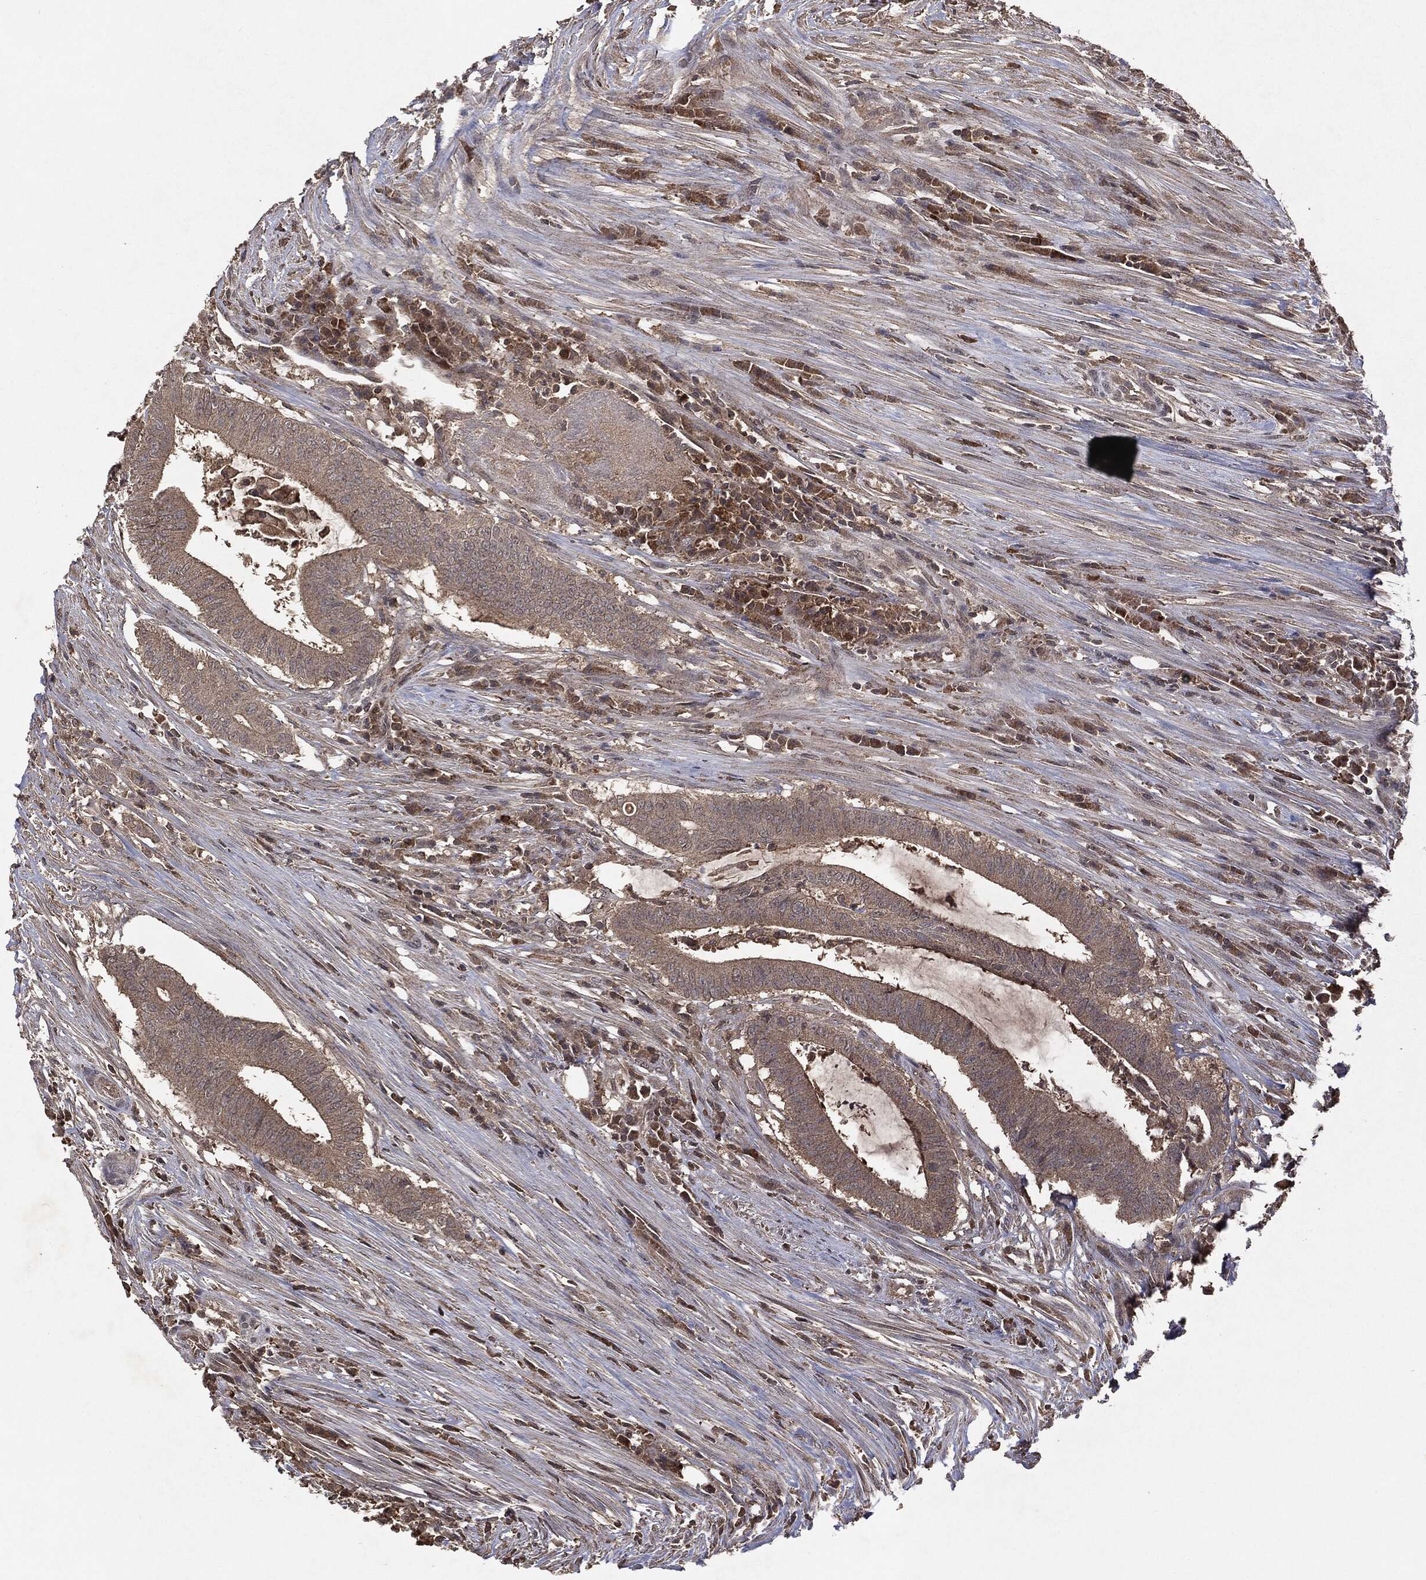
{"staining": {"intensity": "weak", "quantity": "<25%", "location": "cytoplasmic/membranous"}, "tissue": "colorectal cancer", "cell_type": "Tumor cells", "image_type": "cancer", "snomed": [{"axis": "morphology", "description": "Adenocarcinoma, NOS"}, {"axis": "topography", "description": "Colon"}], "caption": "Immunohistochemistry (IHC) histopathology image of neoplastic tissue: human colorectal cancer stained with DAB (3,3'-diaminobenzidine) exhibits no significant protein expression in tumor cells.", "gene": "MTOR", "patient": {"sex": "female", "age": 43}}